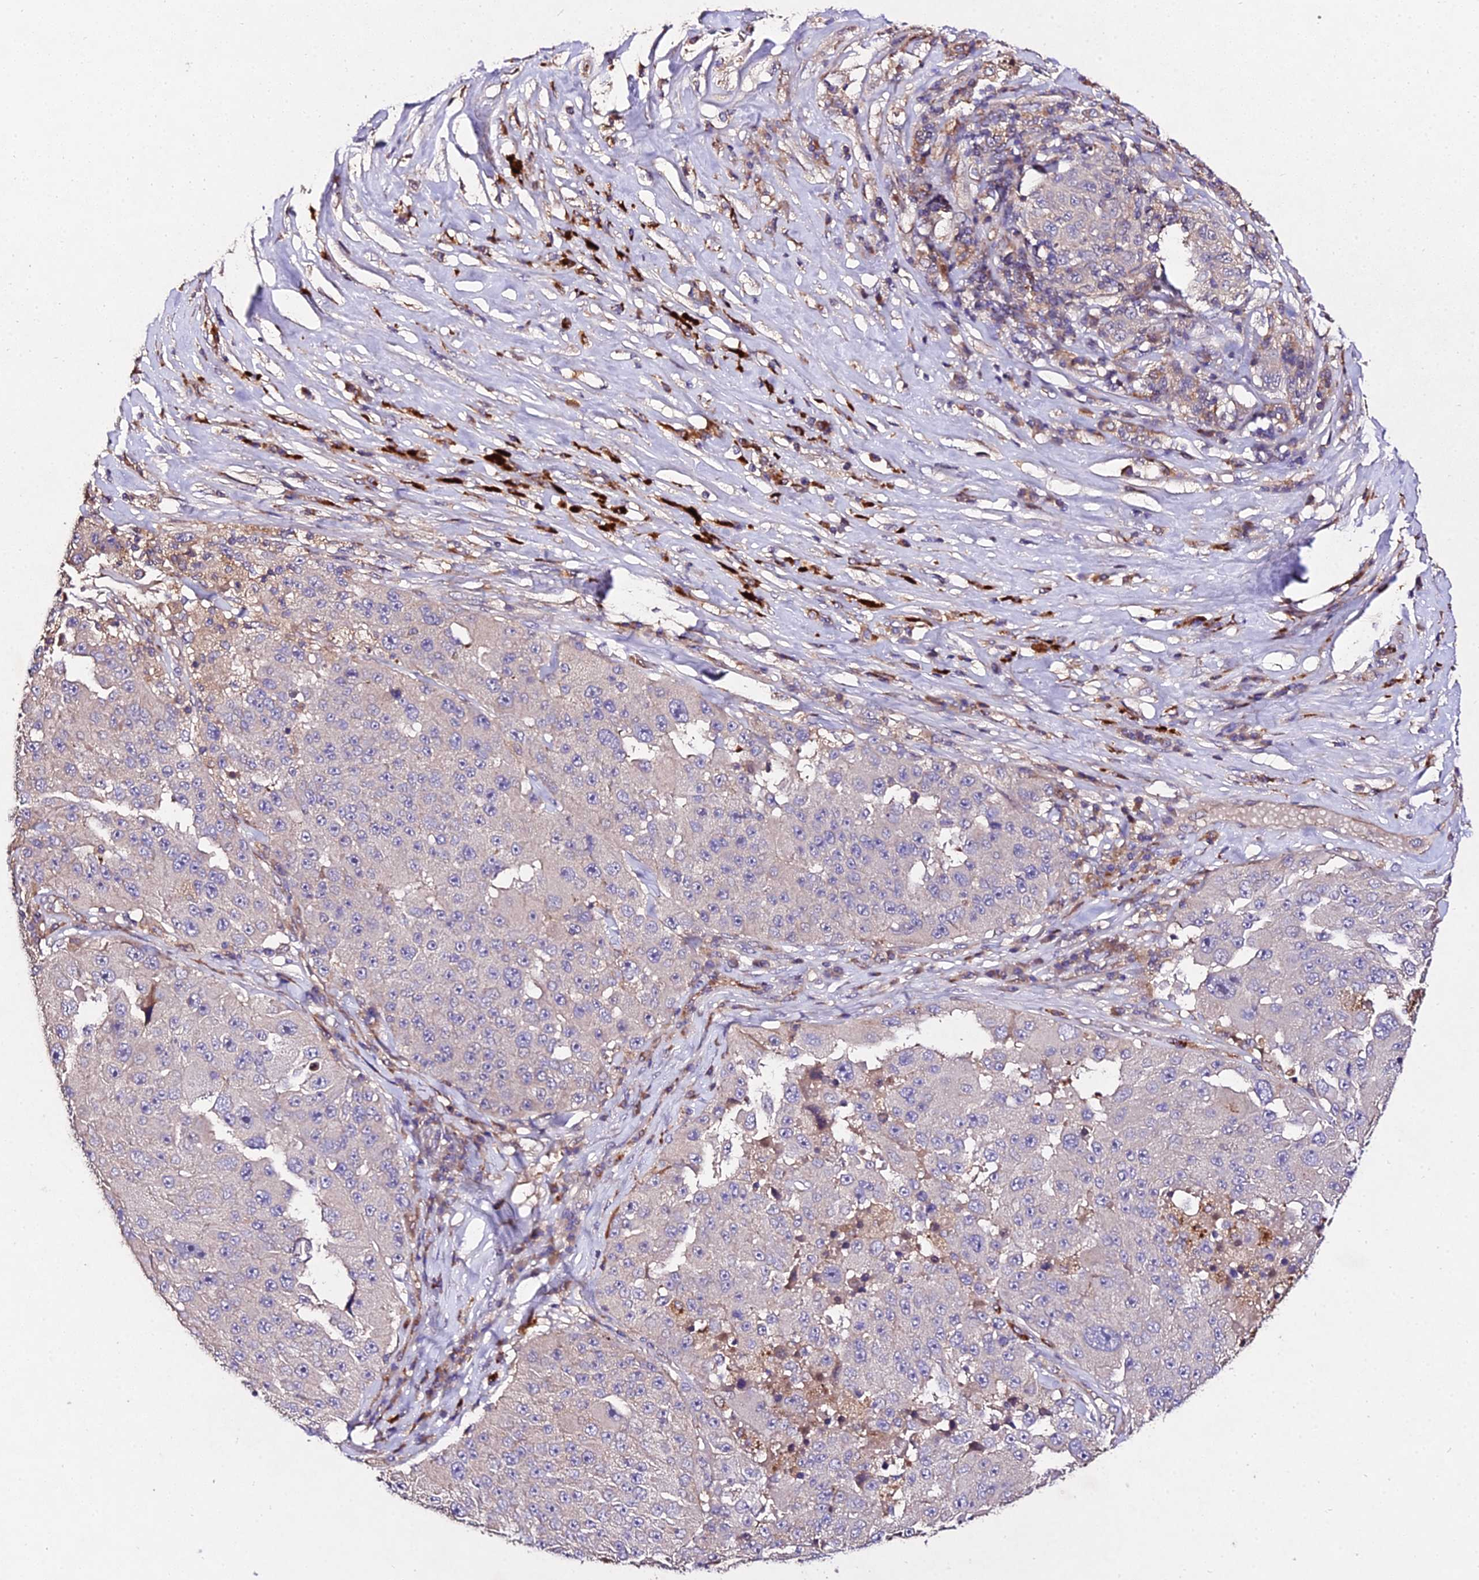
{"staining": {"intensity": "negative", "quantity": "none", "location": "none"}, "tissue": "melanoma", "cell_type": "Tumor cells", "image_type": "cancer", "snomed": [{"axis": "morphology", "description": "Malignant melanoma, Metastatic site"}, {"axis": "topography", "description": "Lymph node"}], "caption": "IHC histopathology image of neoplastic tissue: human melanoma stained with DAB exhibits no significant protein positivity in tumor cells.", "gene": "AP3M2", "patient": {"sex": "male", "age": 62}}